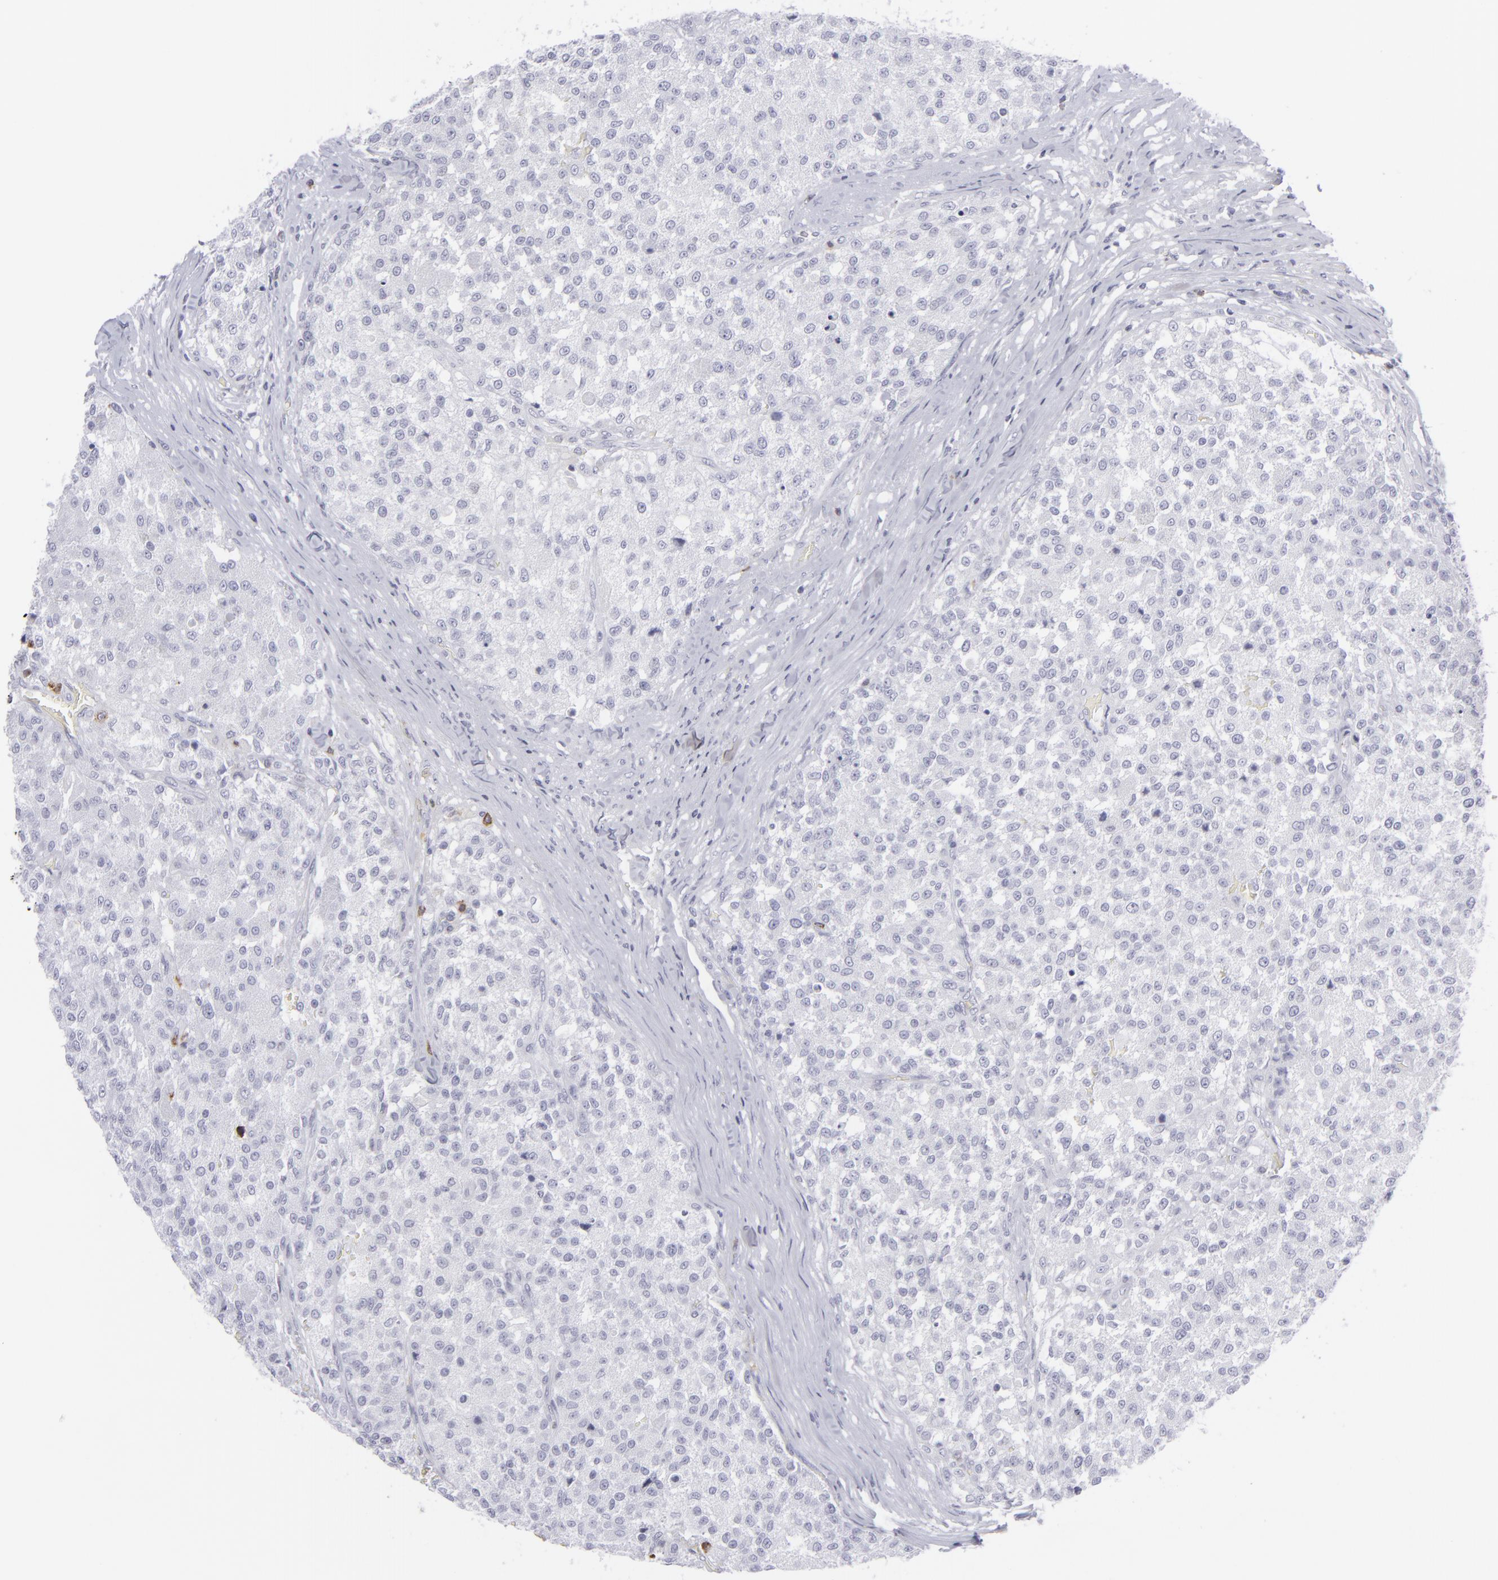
{"staining": {"intensity": "negative", "quantity": "none", "location": "none"}, "tissue": "testis cancer", "cell_type": "Tumor cells", "image_type": "cancer", "snomed": [{"axis": "morphology", "description": "Seminoma, NOS"}, {"axis": "topography", "description": "Testis"}], "caption": "This is a histopathology image of immunohistochemistry staining of testis cancer, which shows no staining in tumor cells. (DAB immunohistochemistry with hematoxylin counter stain).", "gene": "CD7", "patient": {"sex": "male", "age": 59}}